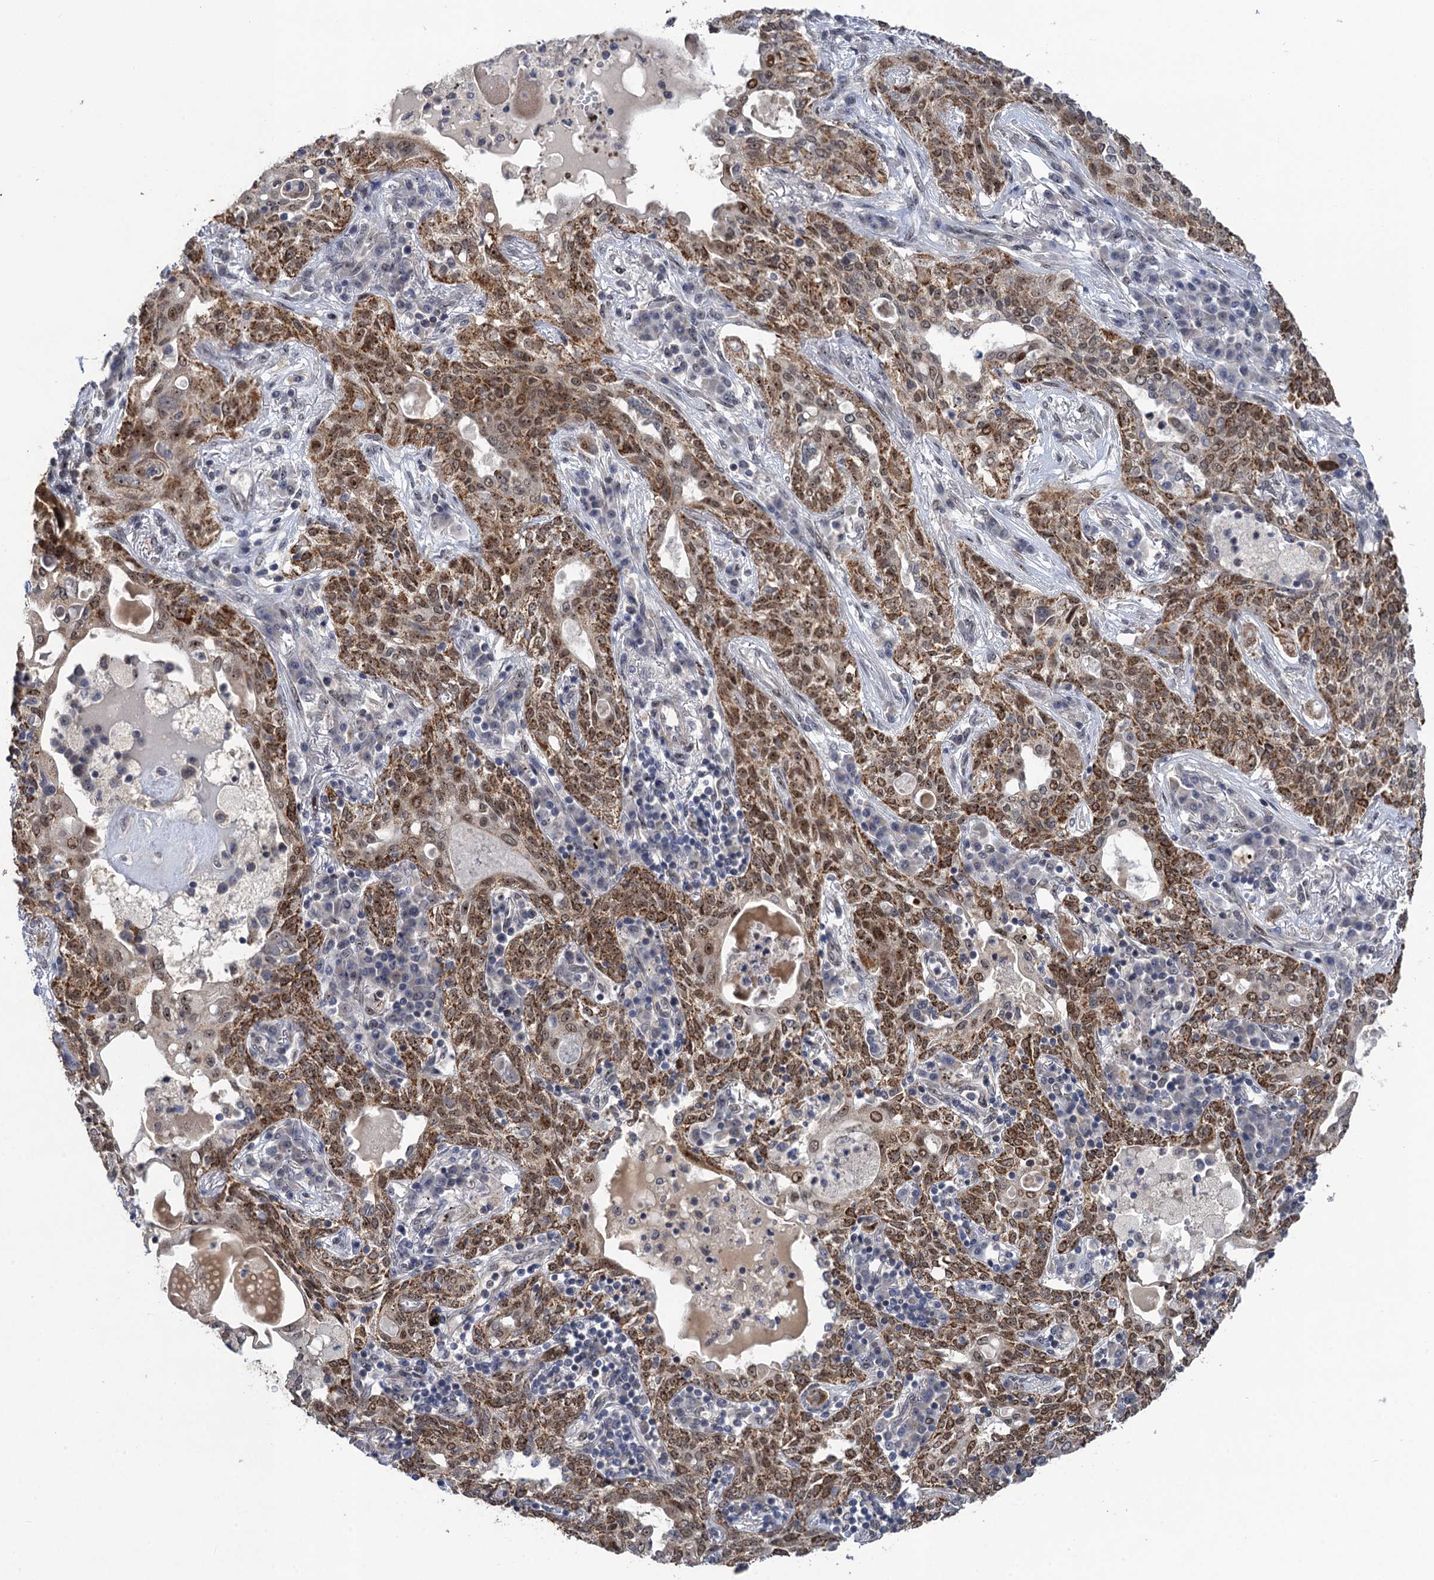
{"staining": {"intensity": "moderate", "quantity": ">75%", "location": "cytoplasmic/membranous,nuclear"}, "tissue": "lung cancer", "cell_type": "Tumor cells", "image_type": "cancer", "snomed": [{"axis": "morphology", "description": "Squamous cell carcinoma, NOS"}, {"axis": "topography", "description": "Lung"}], "caption": "This photomicrograph reveals lung squamous cell carcinoma stained with IHC to label a protein in brown. The cytoplasmic/membranous and nuclear of tumor cells show moderate positivity for the protein. Nuclei are counter-stained blue.", "gene": "ZAR1L", "patient": {"sex": "female", "age": 70}}